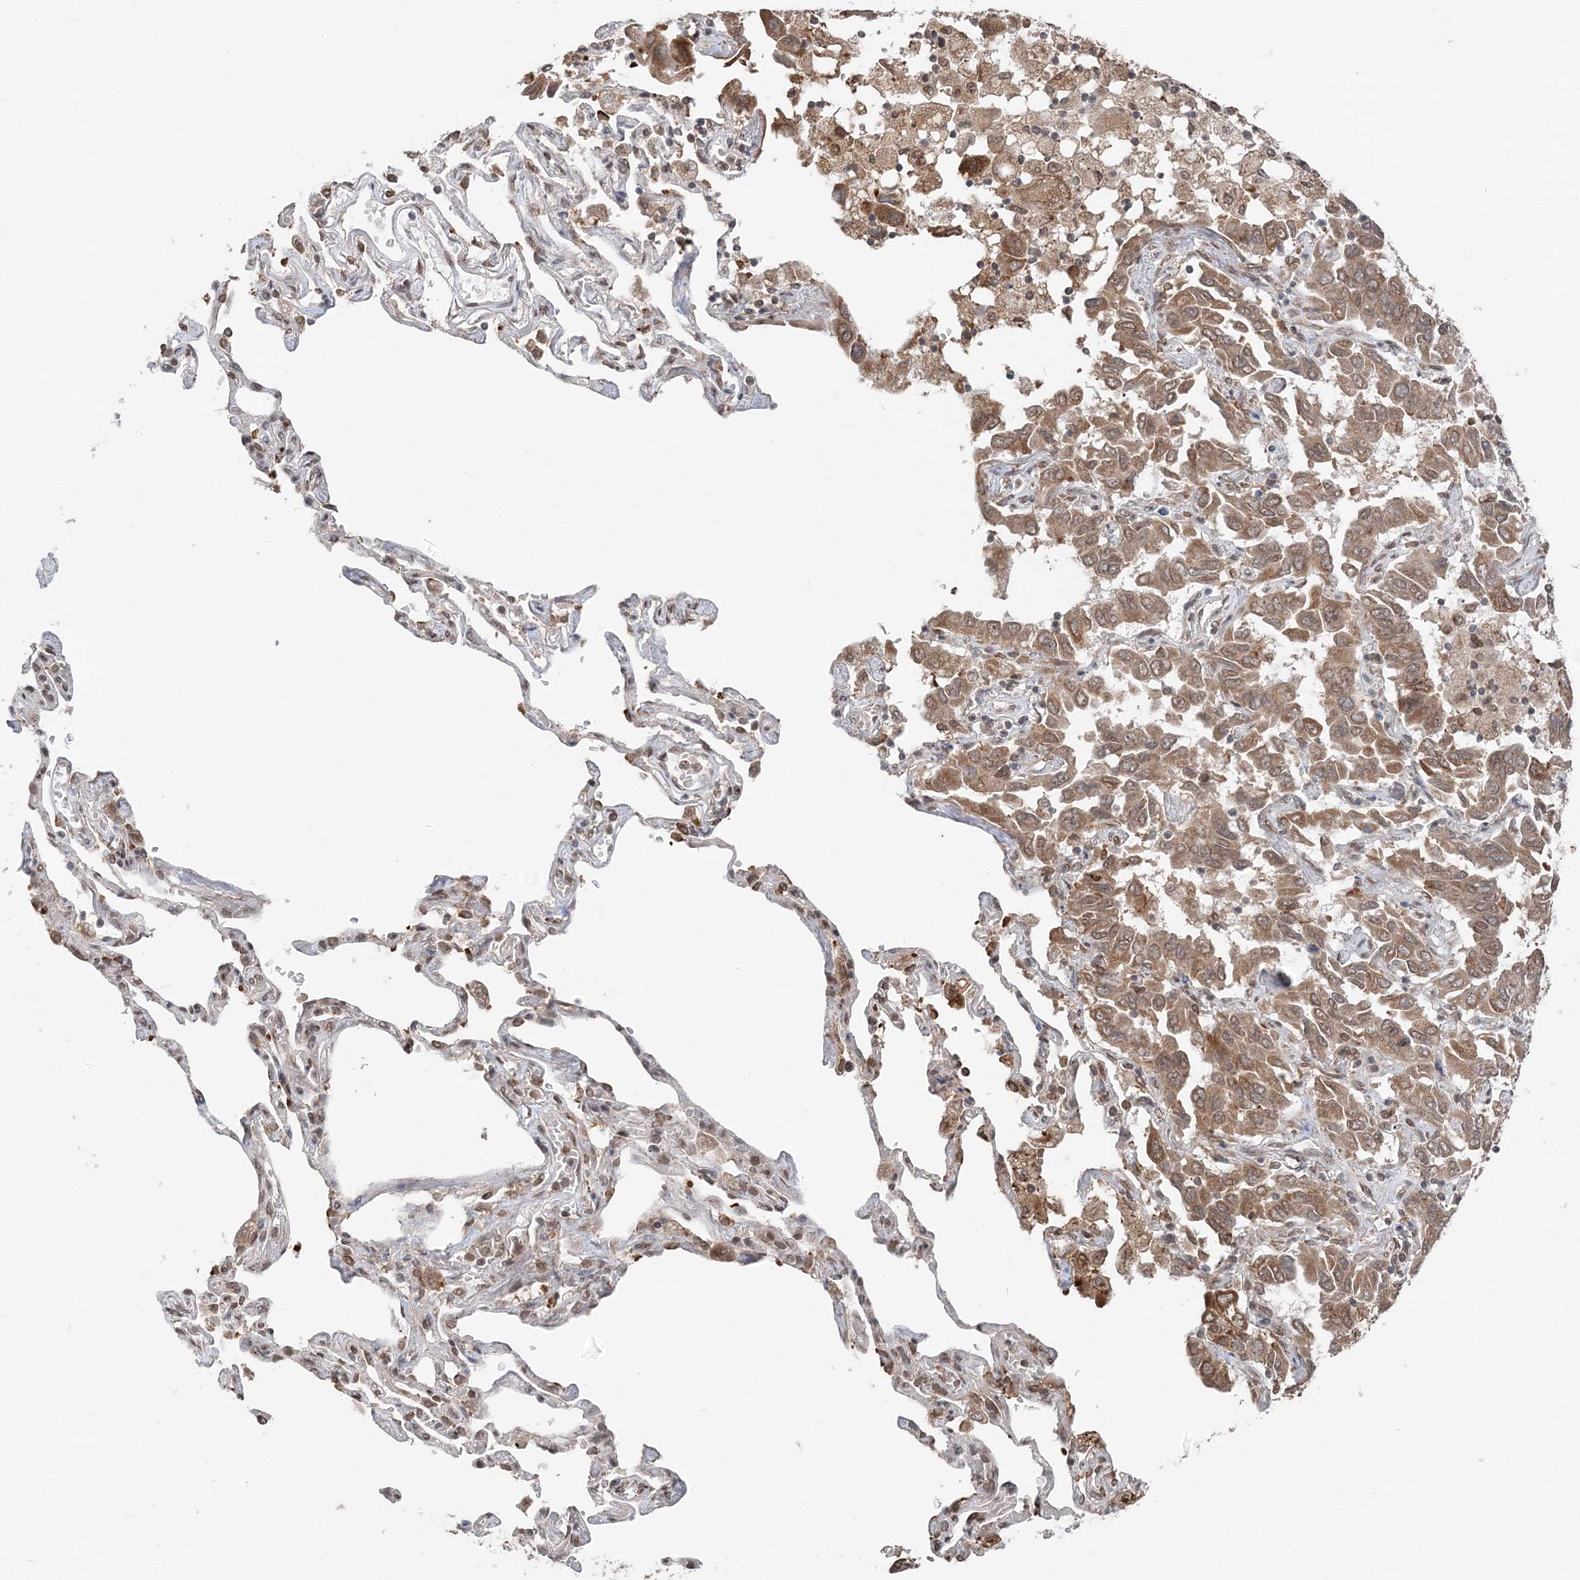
{"staining": {"intensity": "moderate", "quantity": ">75%", "location": "cytoplasmic/membranous"}, "tissue": "lung cancer", "cell_type": "Tumor cells", "image_type": "cancer", "snomed": [{"axis": "morphology", "description": "Adenocarcinoma, NOS"}, {"axis": "topography", "description": "Lung"}], "caption": "Immunohistochemical staining of human lung cancer displays medium levels of moderate cytoplasmic/membranous staining in about >75% of tumor cells. (DAB (3,3'-diaminobenzidine) IHC with brightfield microscopy, high magnification).", "gene": "TMED10", "patient": {"sex": "male", "age": 64}}